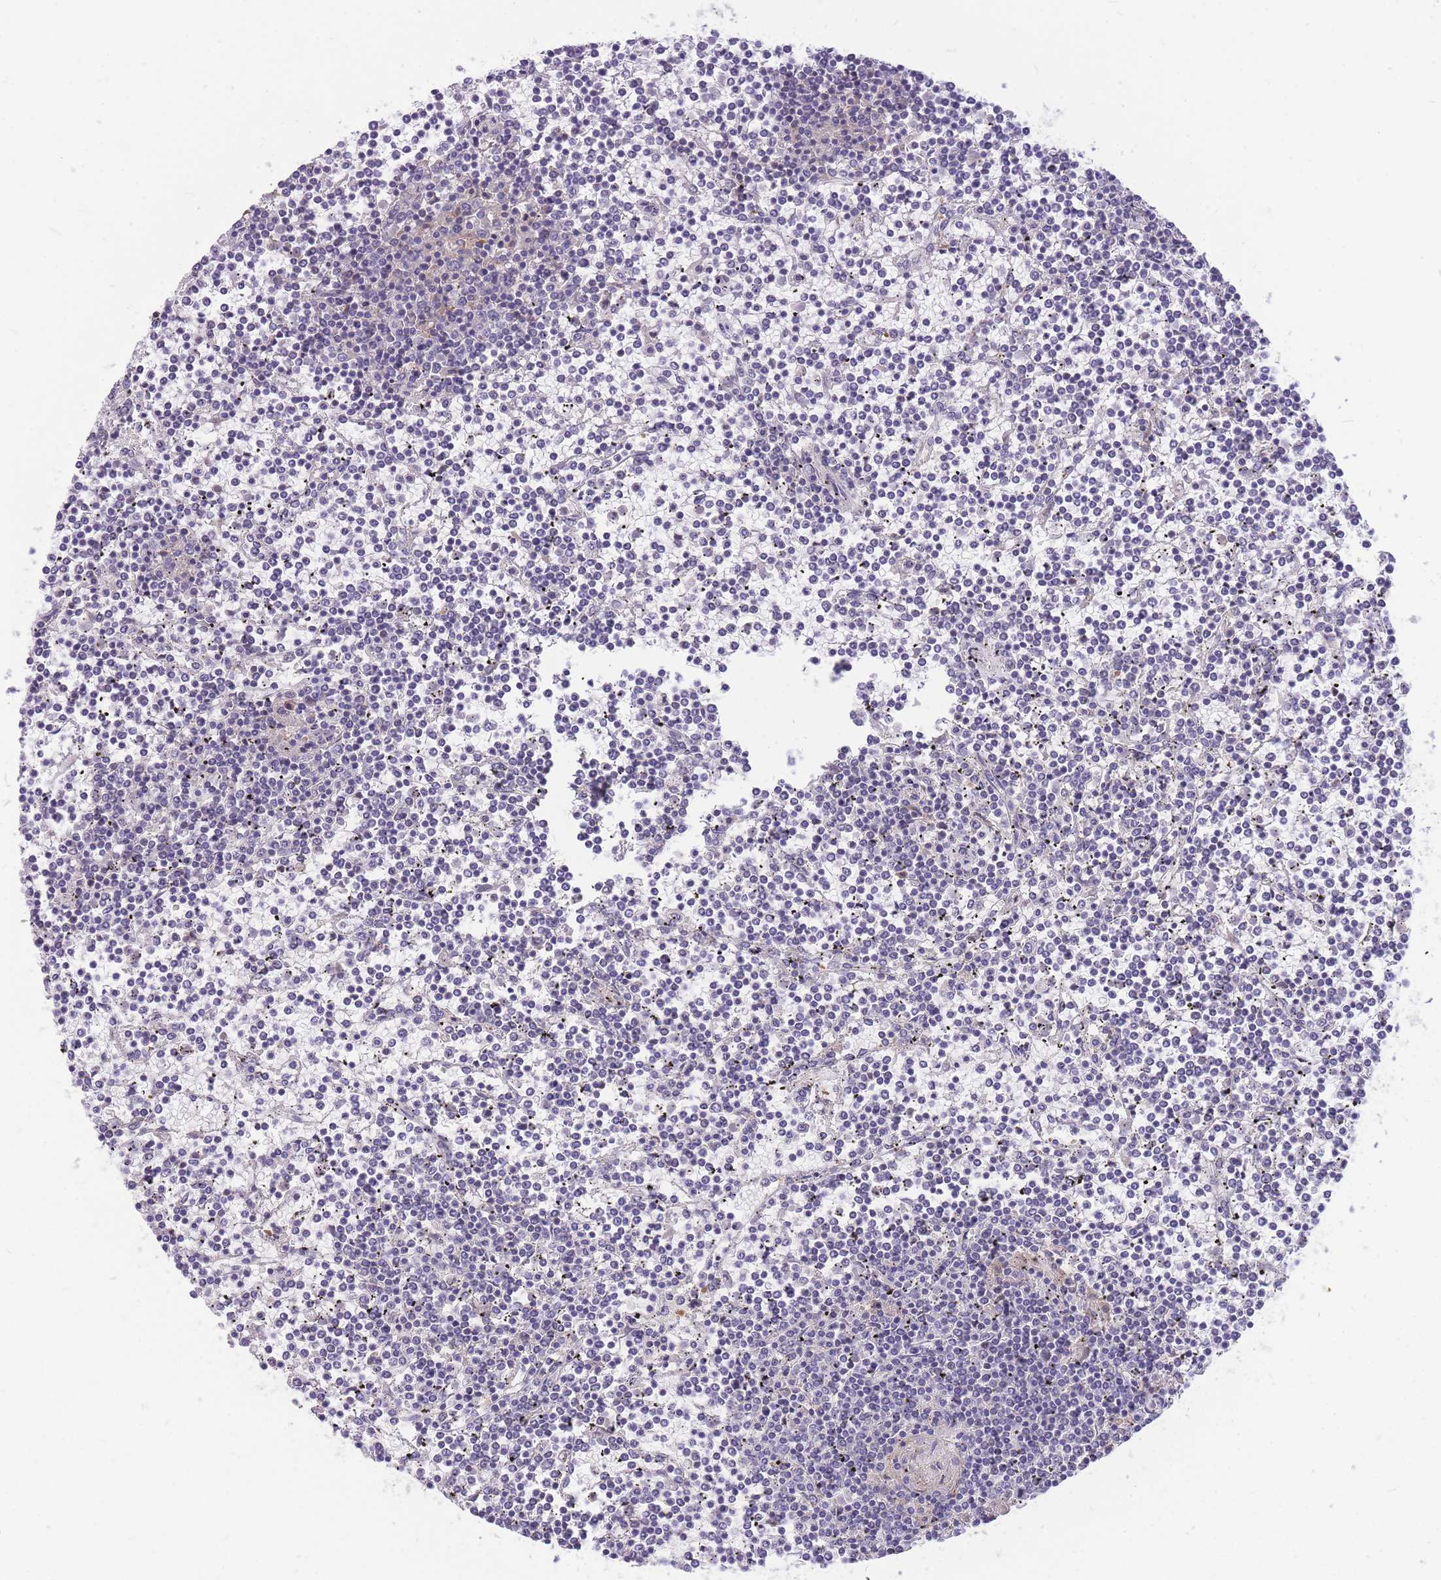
{"staining": {"intensity": "negative", "quantity": "none", "location": "none"}, "tissue": "lymphoma", "cell_type": "Tumor cells", "image_type": "cancer", "snomed": [{"axis": "morphology", "description": "Malignant lymphoma, non-Hodgkin's type, Low grade"}, {"axis": "topography", "description": "Spleen"}], "caption": "This is an immunohistochemistry image of human lymphoma. There is no staining in tumor cells.", "gene": "OR5T1", "patient": {"sex": "female", "age": 19}}